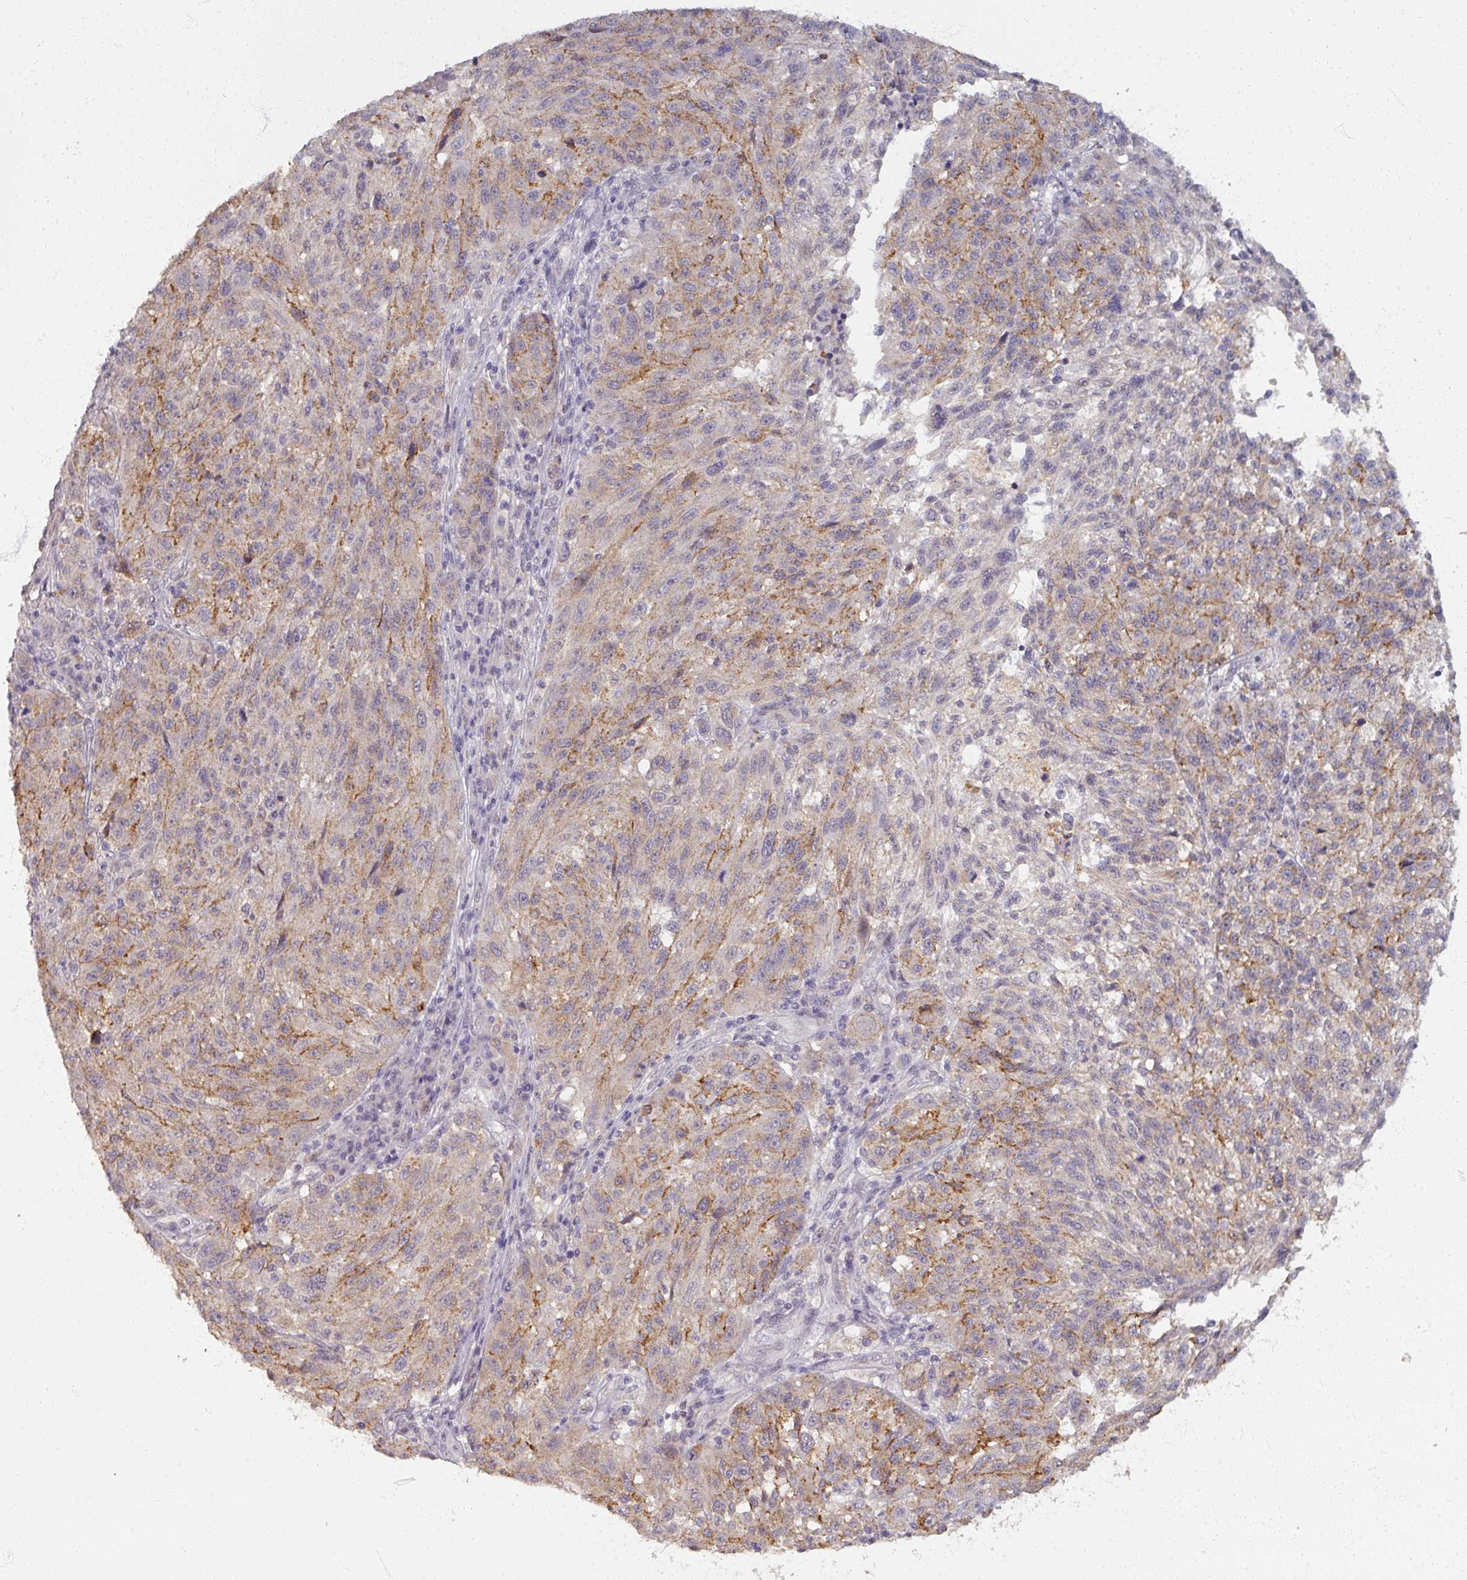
{"staining": {"intensity": "negative", "quantity": "none", "location": "none"}, "tissue": "melanoma", "cell_type": "Tumor cells", "image_type": "cancer", "snomed": [{"axis": "morphology", "description": "Malignant melanoma, NOS"}, {"axis": "topography", "description": "Skin"}], "caption": "Immunohistochemistry histopathology image of neoplastic tissue: human malignant melanoma stained with DAB reveals no significant protein expression in tumor cells.", "gene": "SOX11", "patient": {"sex": "male", "age": 53}}